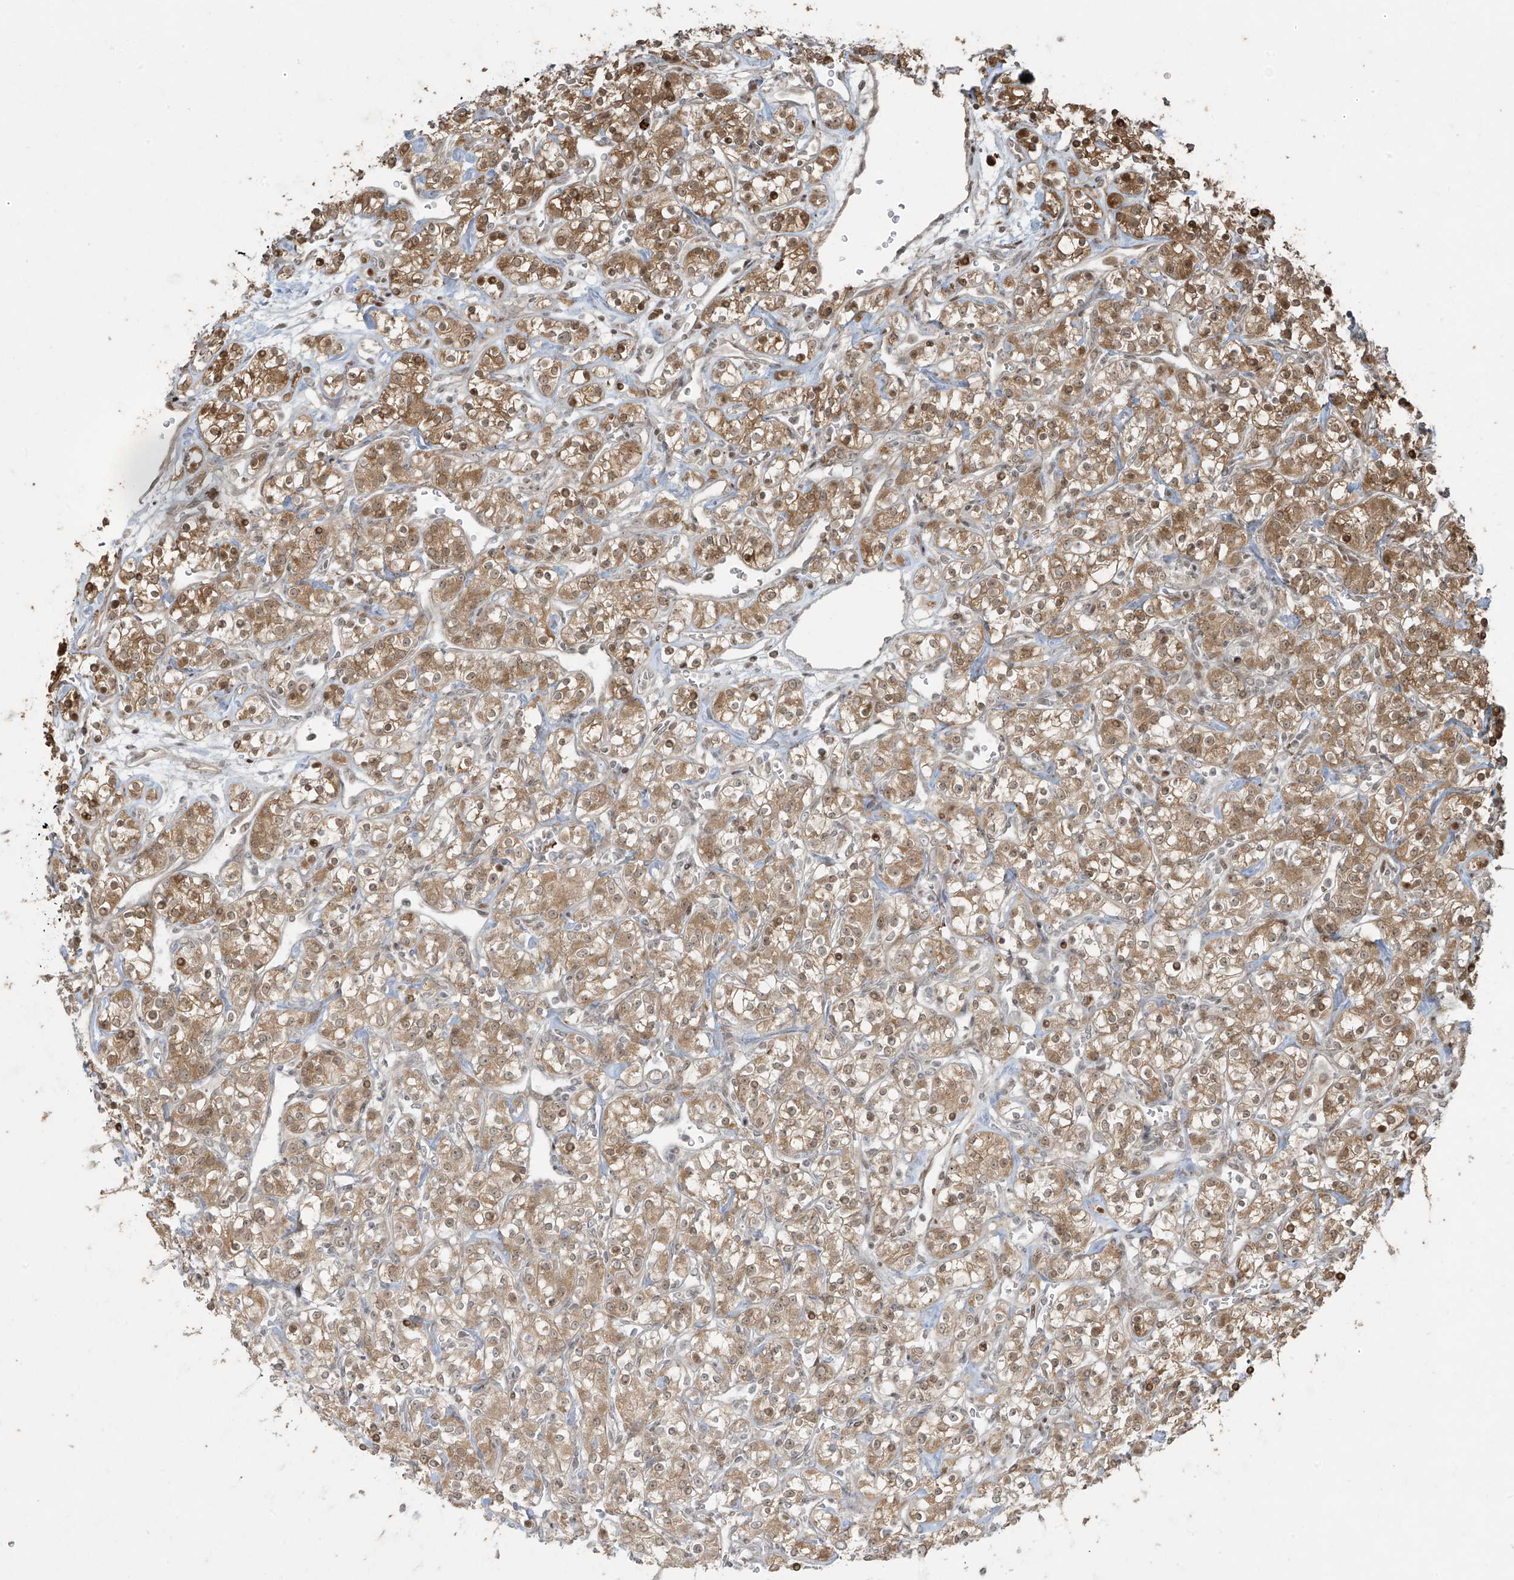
{"staining": {"intensity": "moderate", "quantity": ">75%", "location": "cytoplasmic/membranous,nuclear"}, "tissue": "renal cancer", "cell_type": "Tumor cells", "image_type": "cancer", "snomed": [{"axis": "morphology", "description": "Adenocarcinoma, NOS"}, {"axis": "topography", "description": "Kidney"}], "caption": "IHC photomicrograph of neoplastic tissue: renal cancer stained using immunohistochemistry (IHC) exhibits medium levels of moderate protein expression localized specifically in the cytoplasmic/membranous and nuclear of tumor cells, appearing as a cytoplasmic/membranous and nuclear brown color.", "gene": "TTC22", "patient": {"sex": "male", "age": 77}}